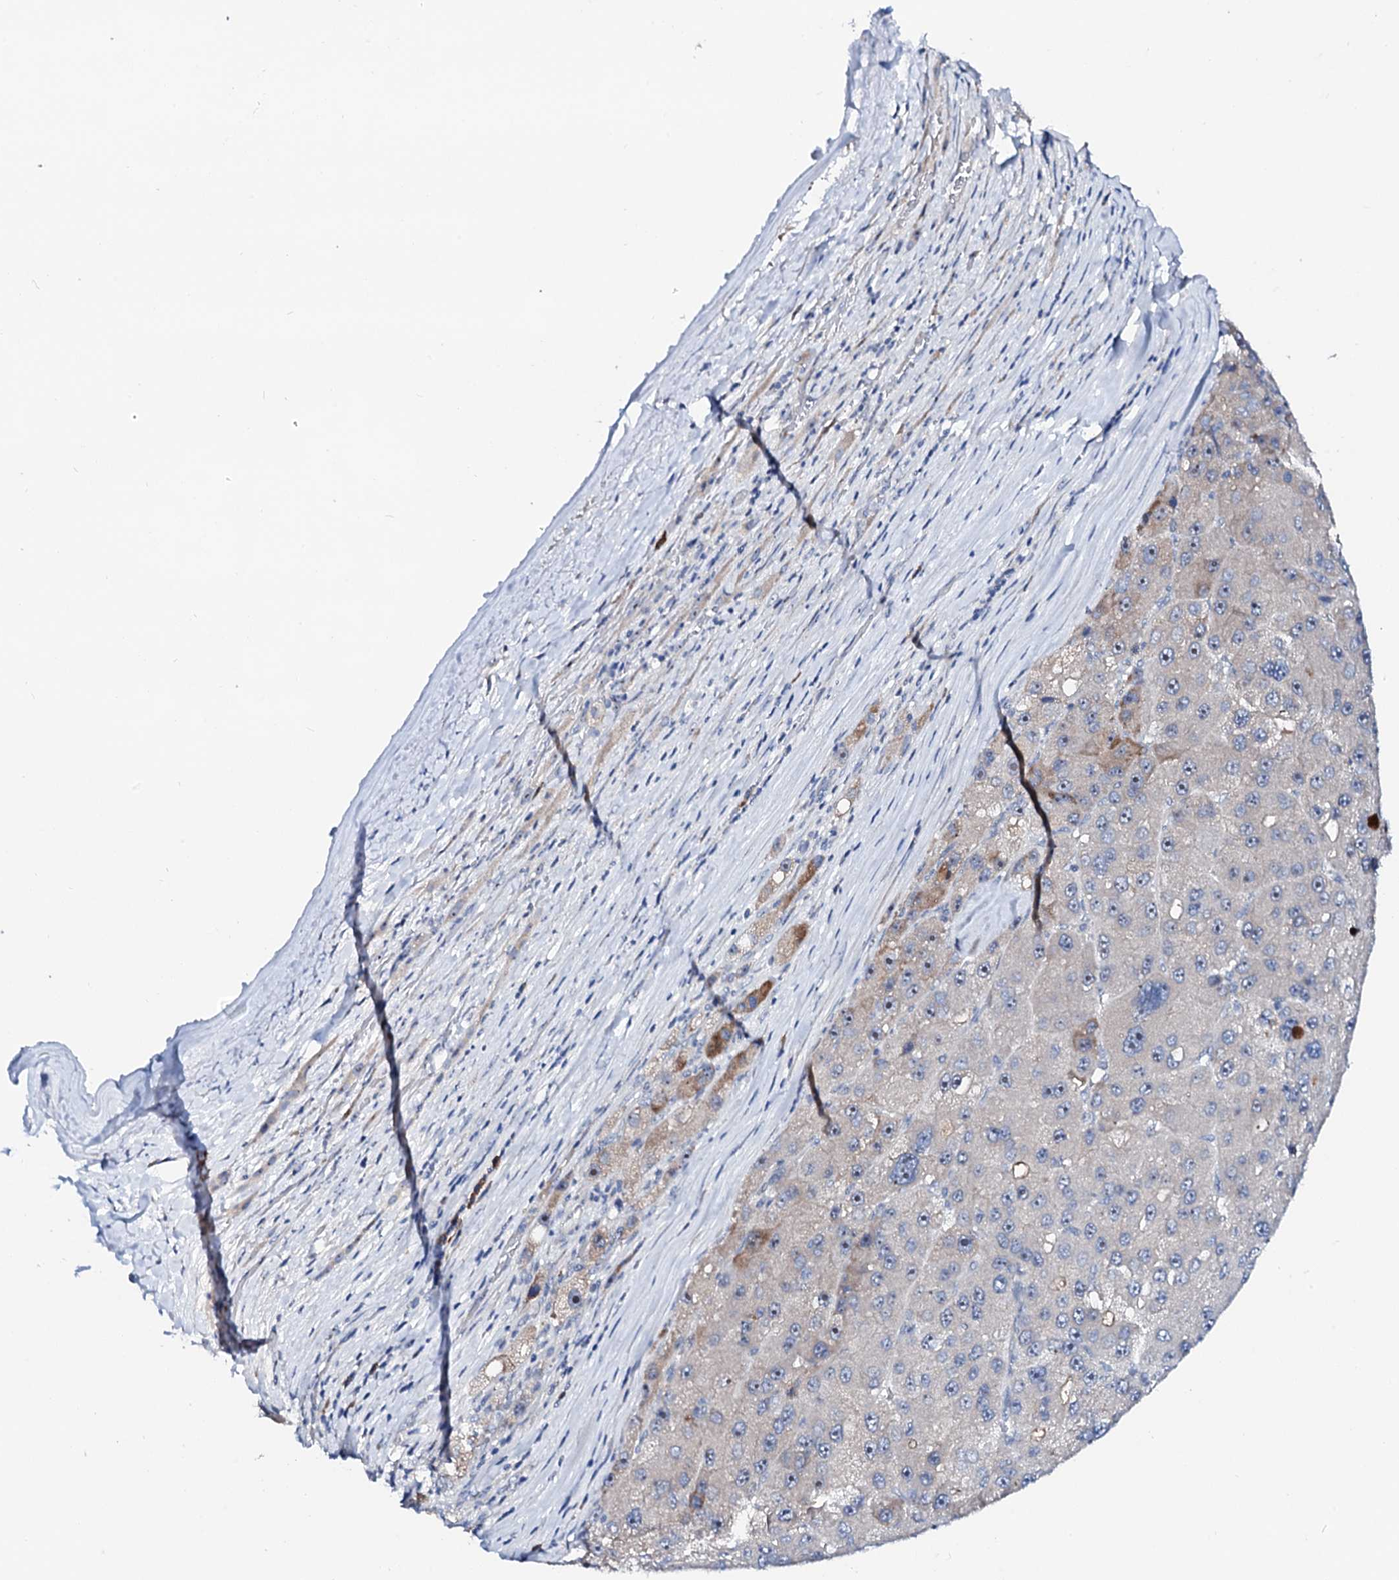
{"staining": {"intensity": "negative", "quantity": "none", "location": "none"}, "tissue": "liver cancer", "cell_type": "Tumor cells", "image_type": "cancer", "snomed": [{"axis": "morphology", "description": "Carcinoma, Hepatocellular, NOS"}, {"axis": "topography", "description": "Liver"}], "caption": "There is no significant positivity in tumor cells of liver cancer.", "gene": "BTBD16", "patient": {"sex": "female", "age": 73}}